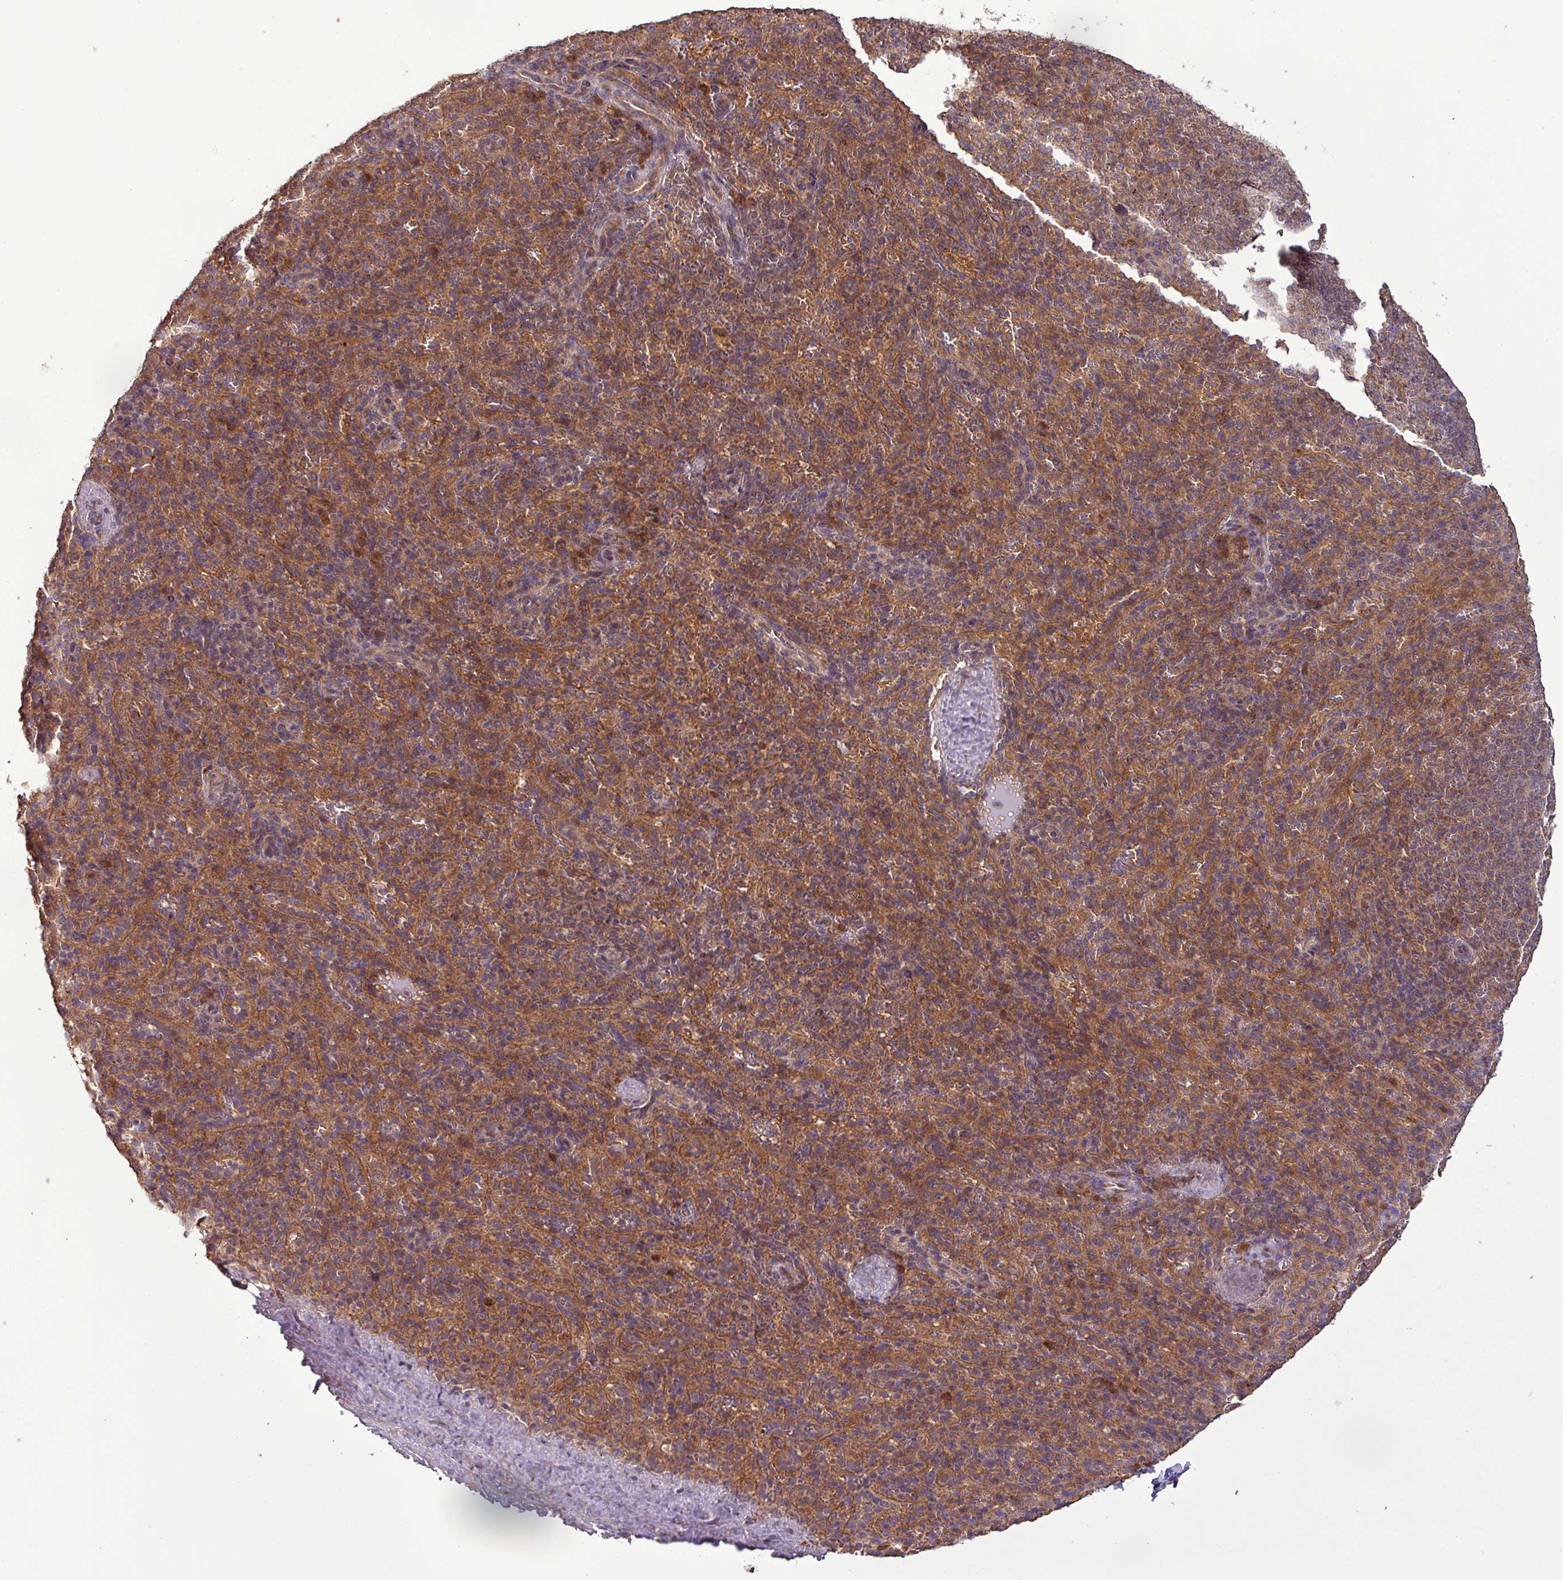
{"staining": {"intensity": "moderate", "quantity": ">75%", "location": "cytoplasmic/membranous,nuclear"}, "tissue": "spleen", "cell_type": "Cells in red pulp", "image_type": "normal", "snomed": [{"axis": "morphology", "description": "Normal tissue, NOS"}, {"axis": "topography", "description": "Spleen"}], "caption": "Immunohistochemical staining of benign spleen demonstrates moderate cytoplasmic/membranous,nuclear protein expression in approximately >75% of cells in red pulp. (Brightfield microscopy of DAB IHC at high magnification).", "gene": "NT5C3A", "patient": {"sex": "female", "age": 21}}